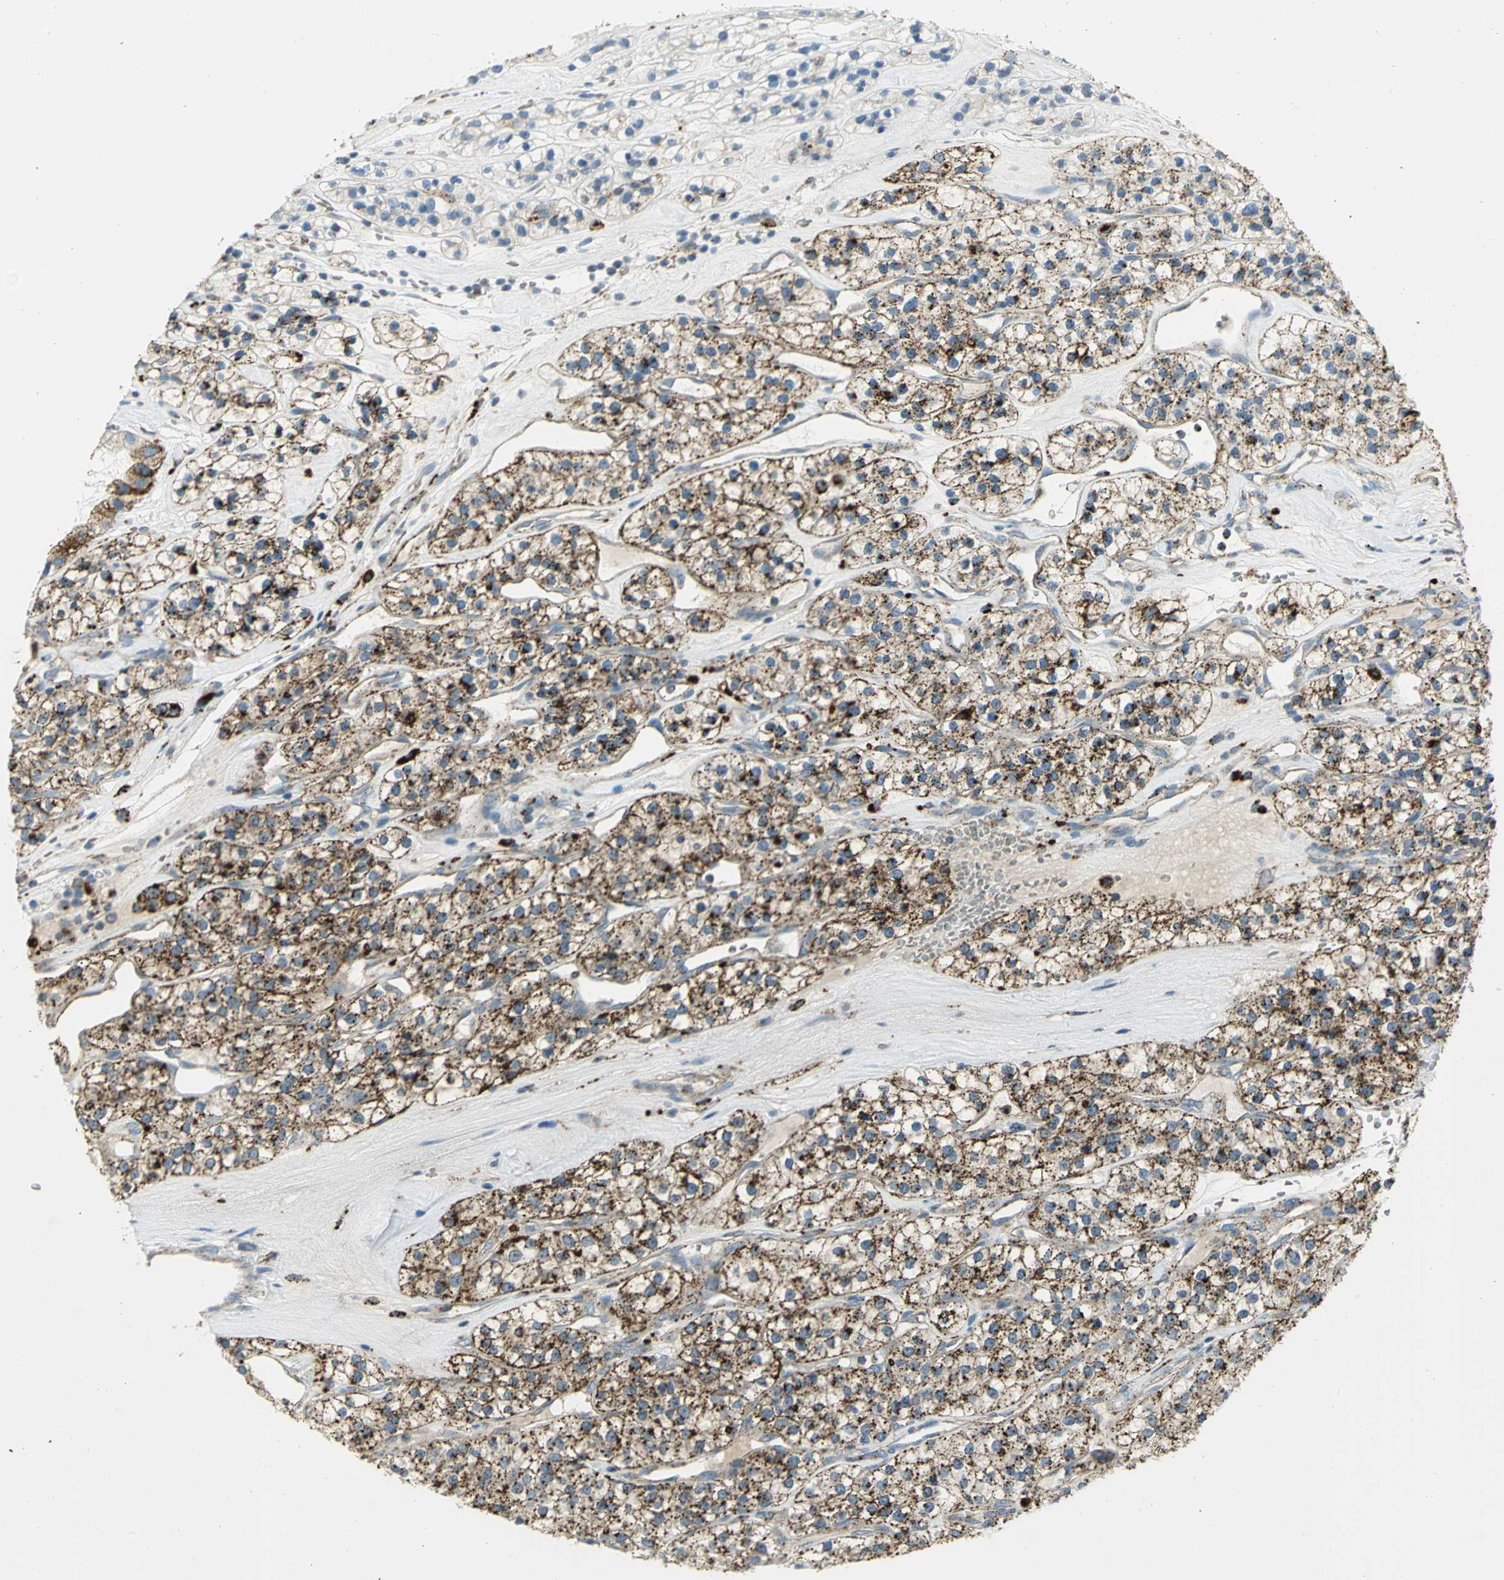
{"staining": {"intensity": "strong", "quantity": ">75%", "location": "cytoplasmic/membranous"}, "tissue": "renal cancer", "cell_type": "Tumor cells", "image_type": "cancer", "snomed": [{"axis": "morphology", "description": "Adenocarcinoma, NOS"}, {"axis": "topography", "description": "Kidney"}], "caption": "Immunohistochemical staining of human renal cancer shows high levels of strong cytoplasmic/membranous expression in approximately >75% of tumor cells. (Brightfield microscopy of DAB IHC at high magnification).", "gene": "ARSA", "patient": {"sex": "female", "age": 57}}